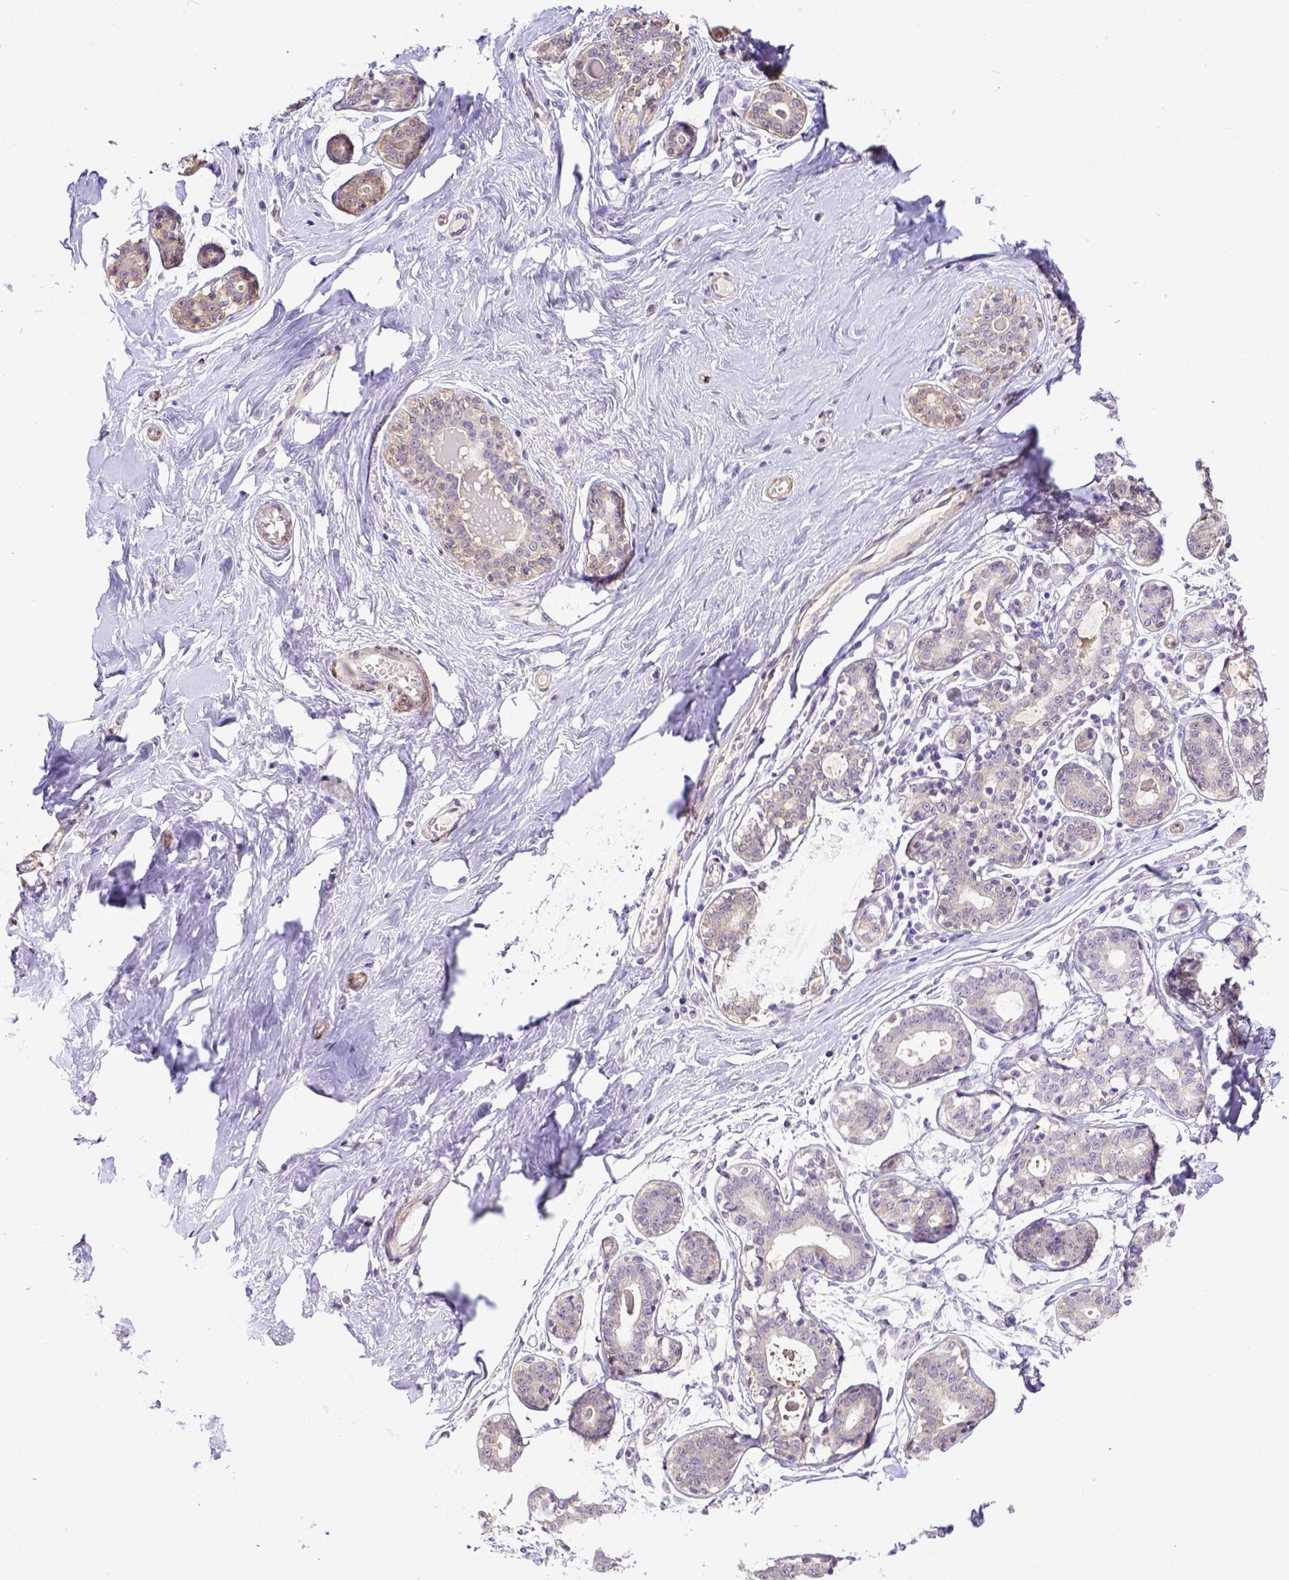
{"staining": {"intensity": "negative", "quantity": "none", "location": "none"}, "tissue": "breast", "cell_type": "Adipocytes", "image_type": "normal", "snomed": [{"axis": "morphology", "description": "Normal tissue, NOS"}, {"axis": "topography", "description": "Skin"}, {"axis": "topography", "description": "Breast"}], "caption": "Breast stained for a protein using immunohistochemistry (IHC) reveals no positivity adipocytes.", "gene": "BTN1A1", "patient": {"sex": "female", "age": 43}}